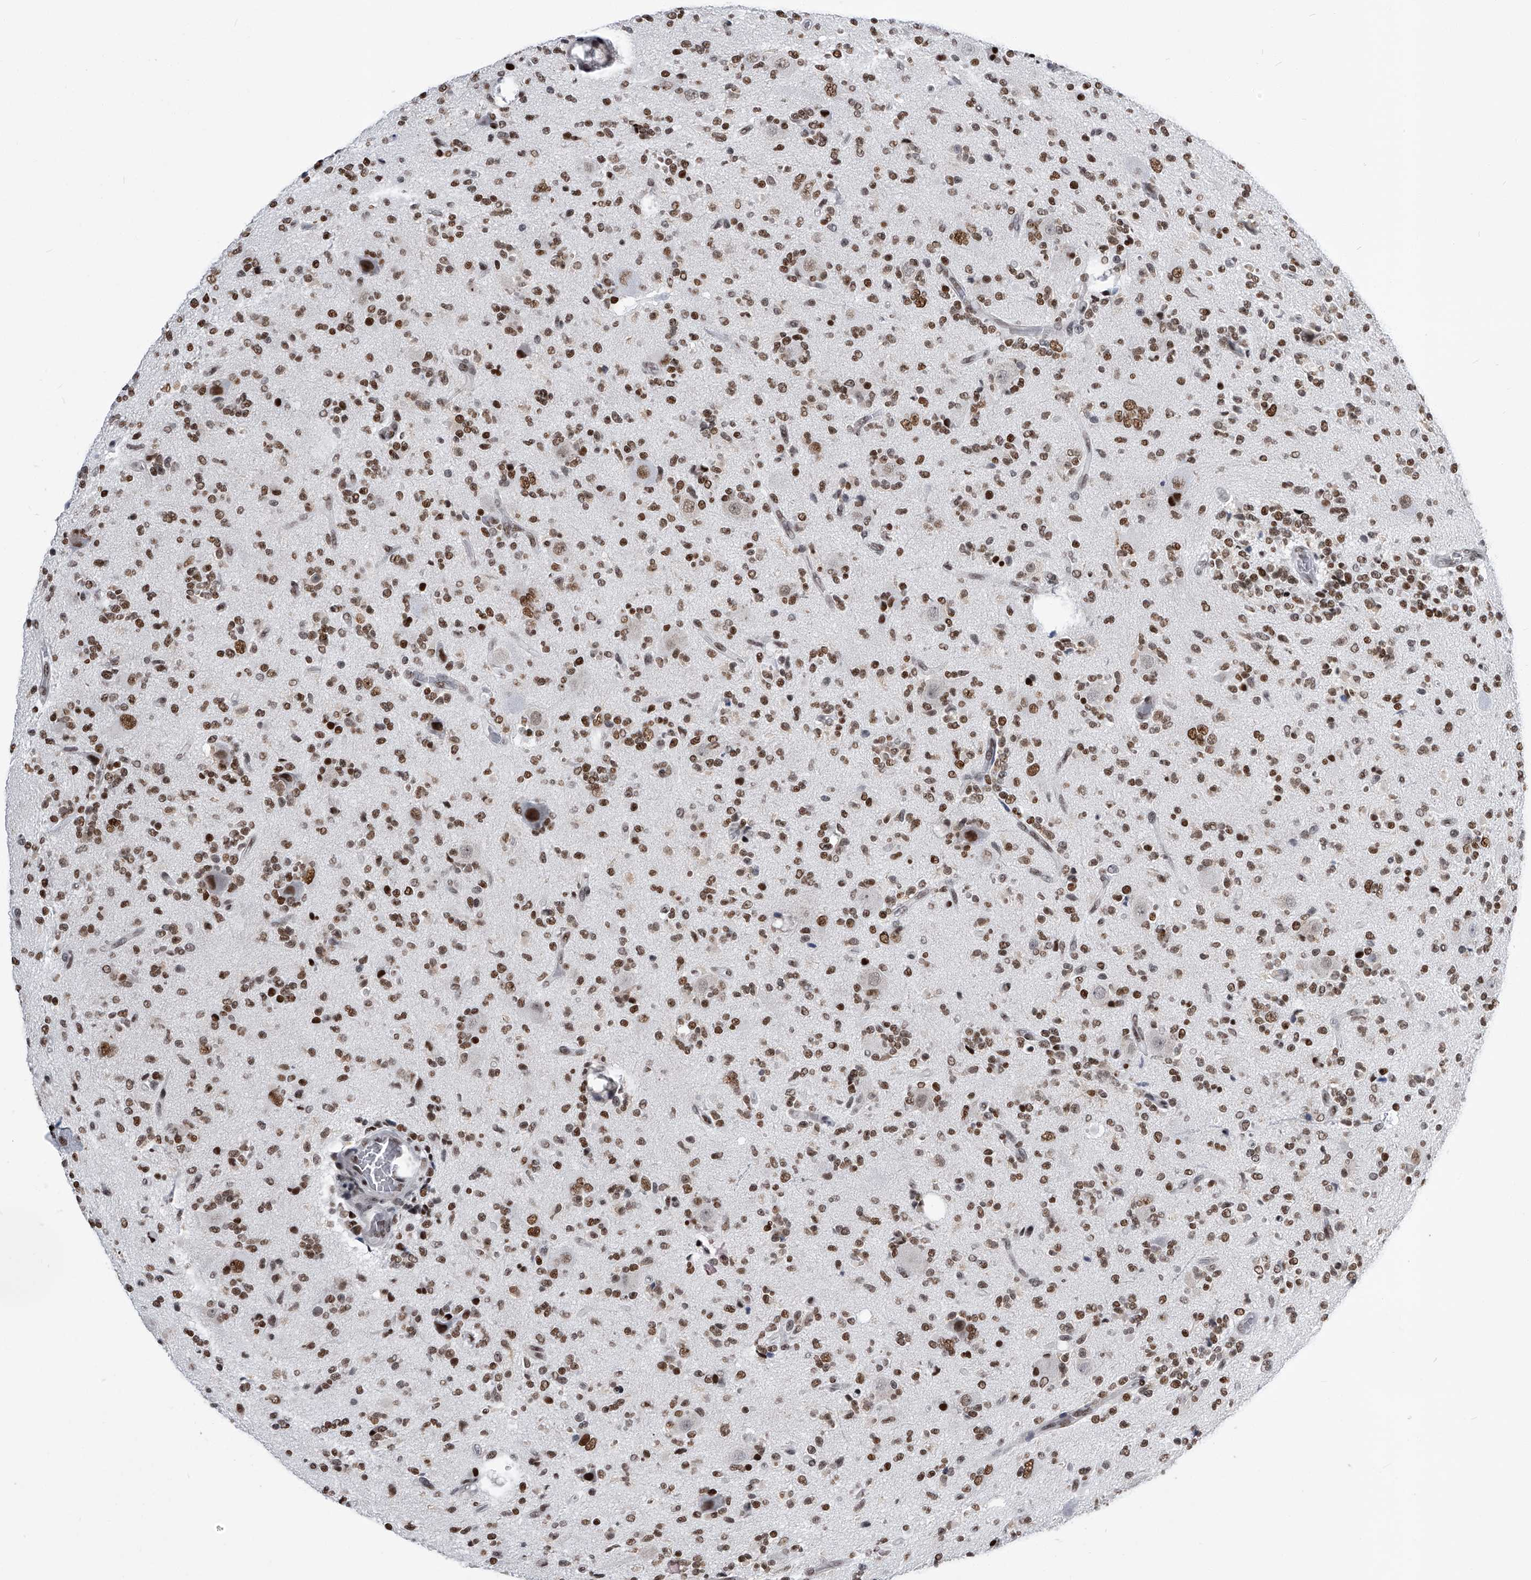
{"staining": {"intensity": "strong", "quantity": ">75%", "location": "nuclear"}, "tissue": "glioma", "cell_type": "Tumor cells", "image_type": "cancer", "snomed": [{"axis": "morphology", "description": "Glioma, malignant, High grade"}, {"axis": "topography", "description": "Brain"}], "caption": "An IHC histopathology image of tumor tissue is shown. Protein staining in brown labels strong nuclear positivity in malignant high-grade glioma within tumor cells.", "gene": "SIM2", "patient": {"sex": "male", "age": 34}}